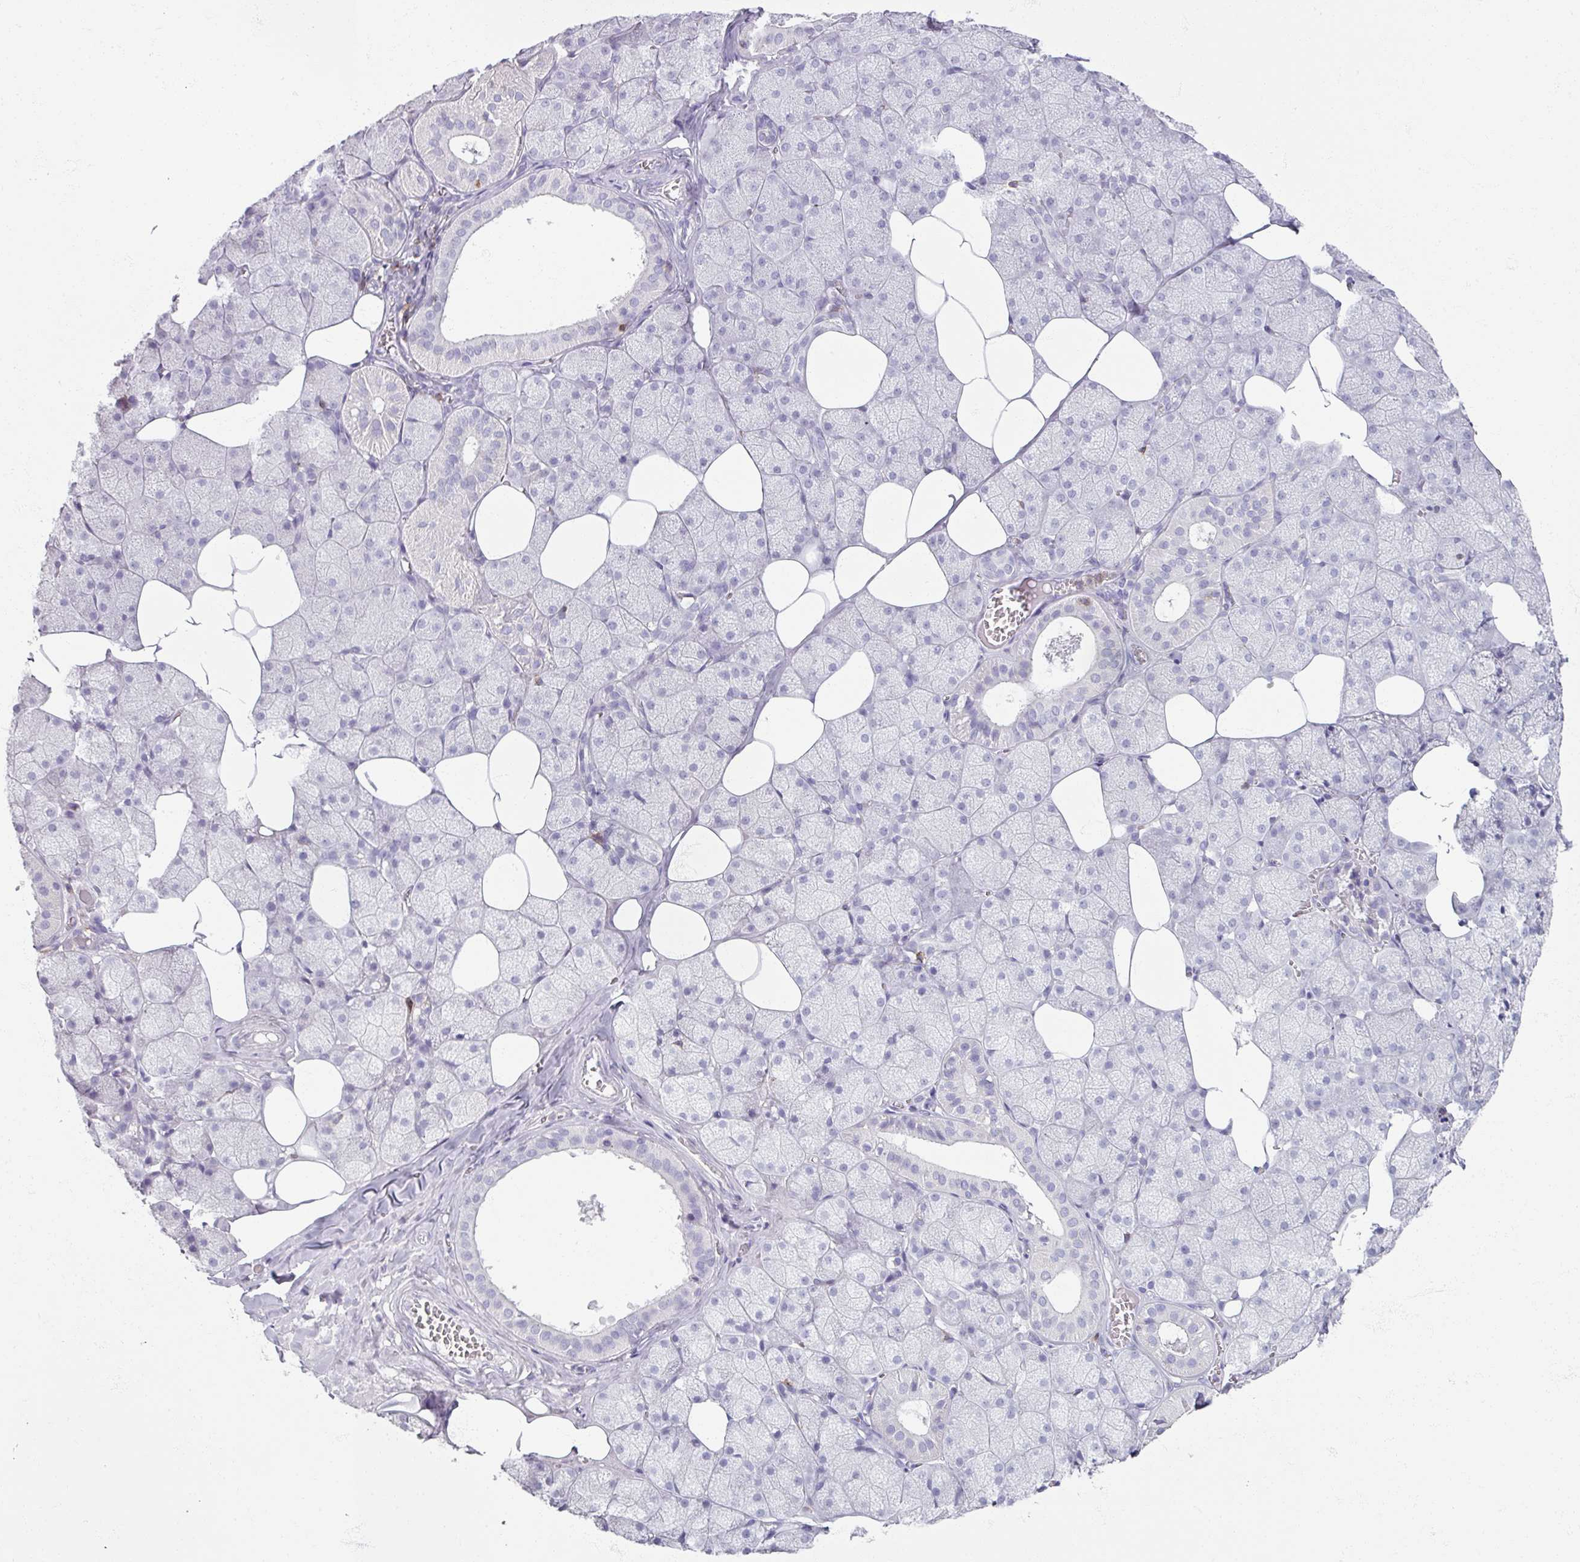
{"staining": {"intensity": "negative", "quantity": "none", "location": "none"}, "tissue": "salivary gland", "cell_type": "Glandular cells", "image_type": "normal", "snomed": [{"axis": "morphology", "description": "Normal tissue, NOS"}, {"axis": "topography", "description": "Salivary gland"}, {"axis": "topography", "description": "Peripheral nerve tissue"}], "caption": "Immunohistochemistry of unremarkable salivary gland reveals no expression in glandular cells.", "gene": "PTPRC", "patient": {"sex": "male", "age": 38}}